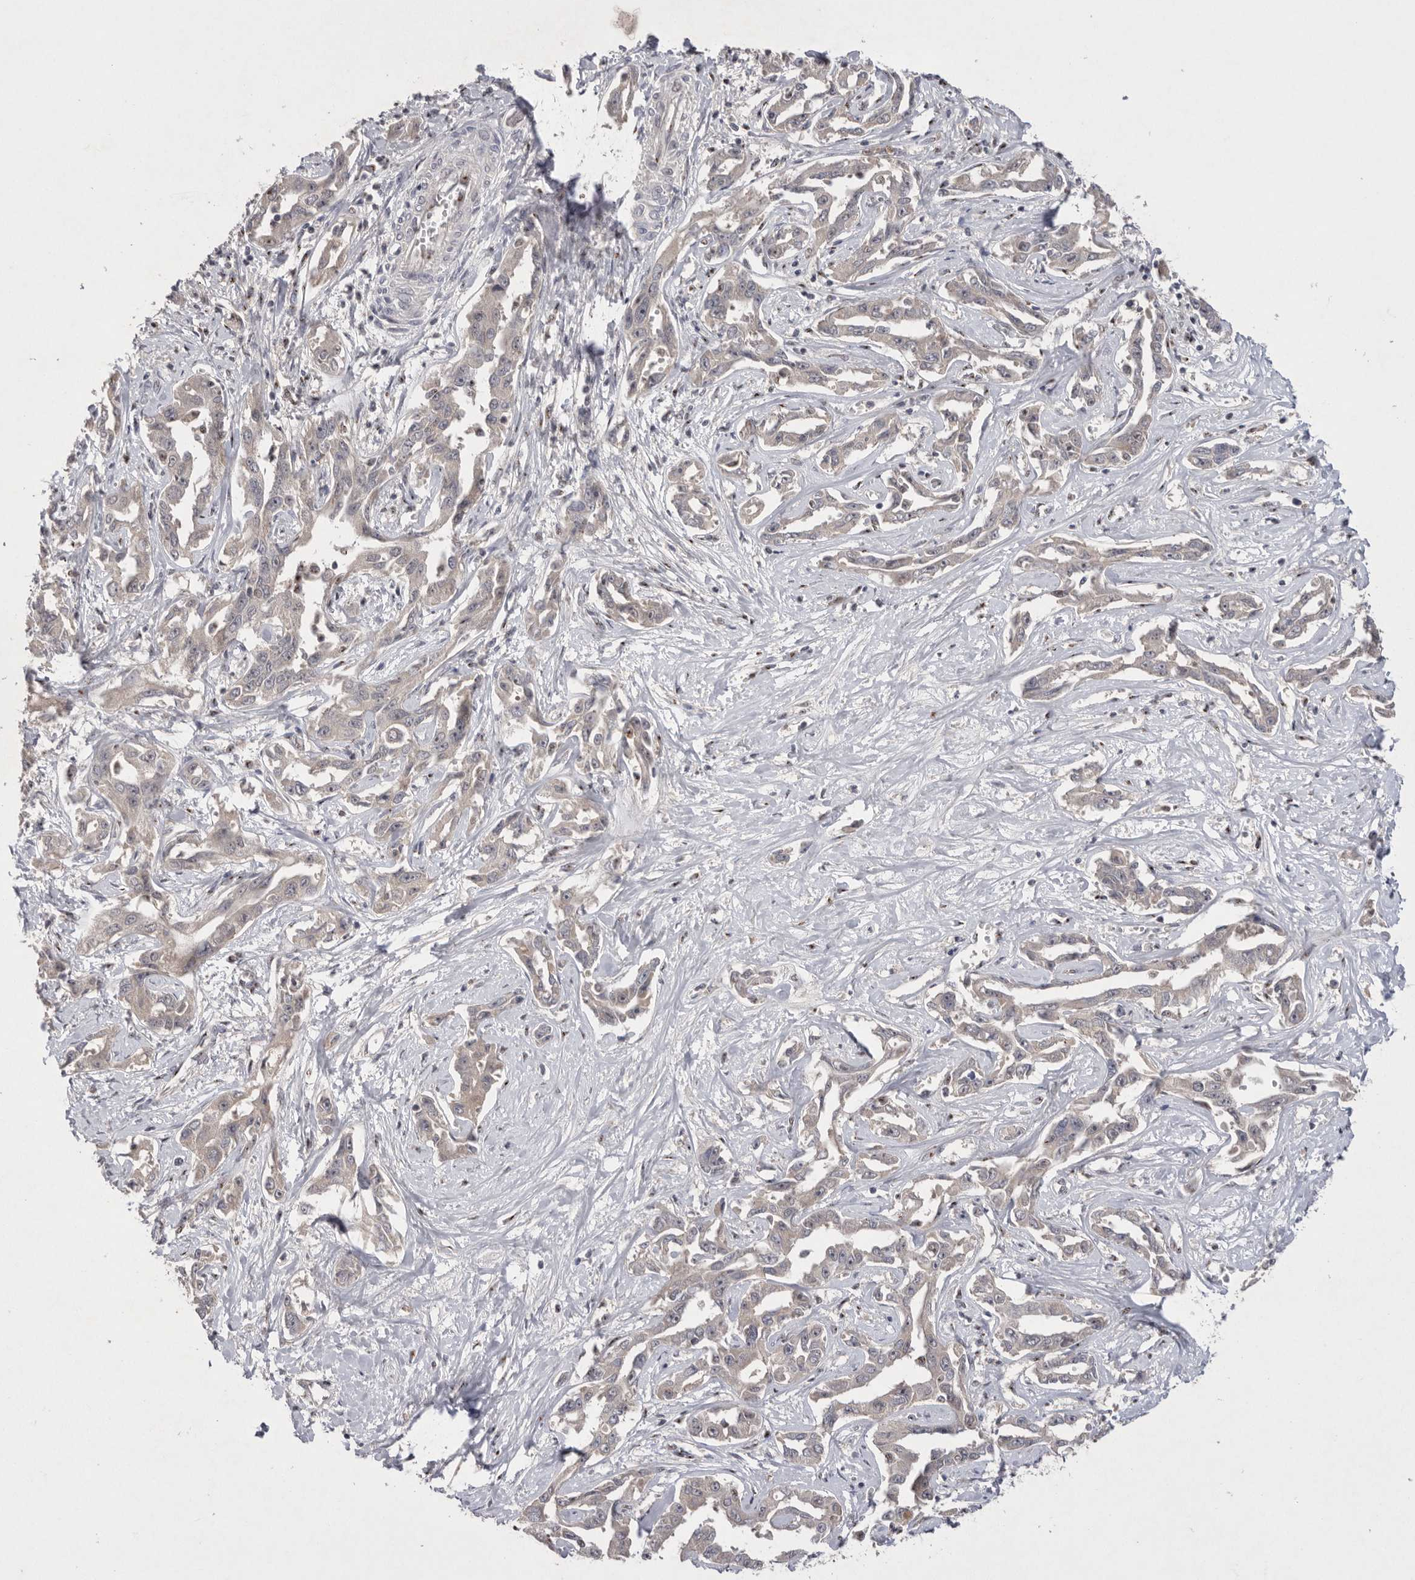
{"staining": {"intensity": "weak", "quantity": "25%-75%", "location": "cytoplasmic/membranous"}, "tissue": "liver cancer", "cell_type": "Tumor cells", "image_type": "cancer", "snomed": [{"axis": "morphology", "description": "Cholangiocarcinoma"}, {"axis": "topography", "description": "Liver"}], "caption": "This is a micrograph of IHC staining of liver cancer (cholangiocarcinoma), which shows weak staining in the cytoplasmic/membranous of tumor cells.", "gene": "HUS1", "patient": {"sex": "male", "age": 59}}